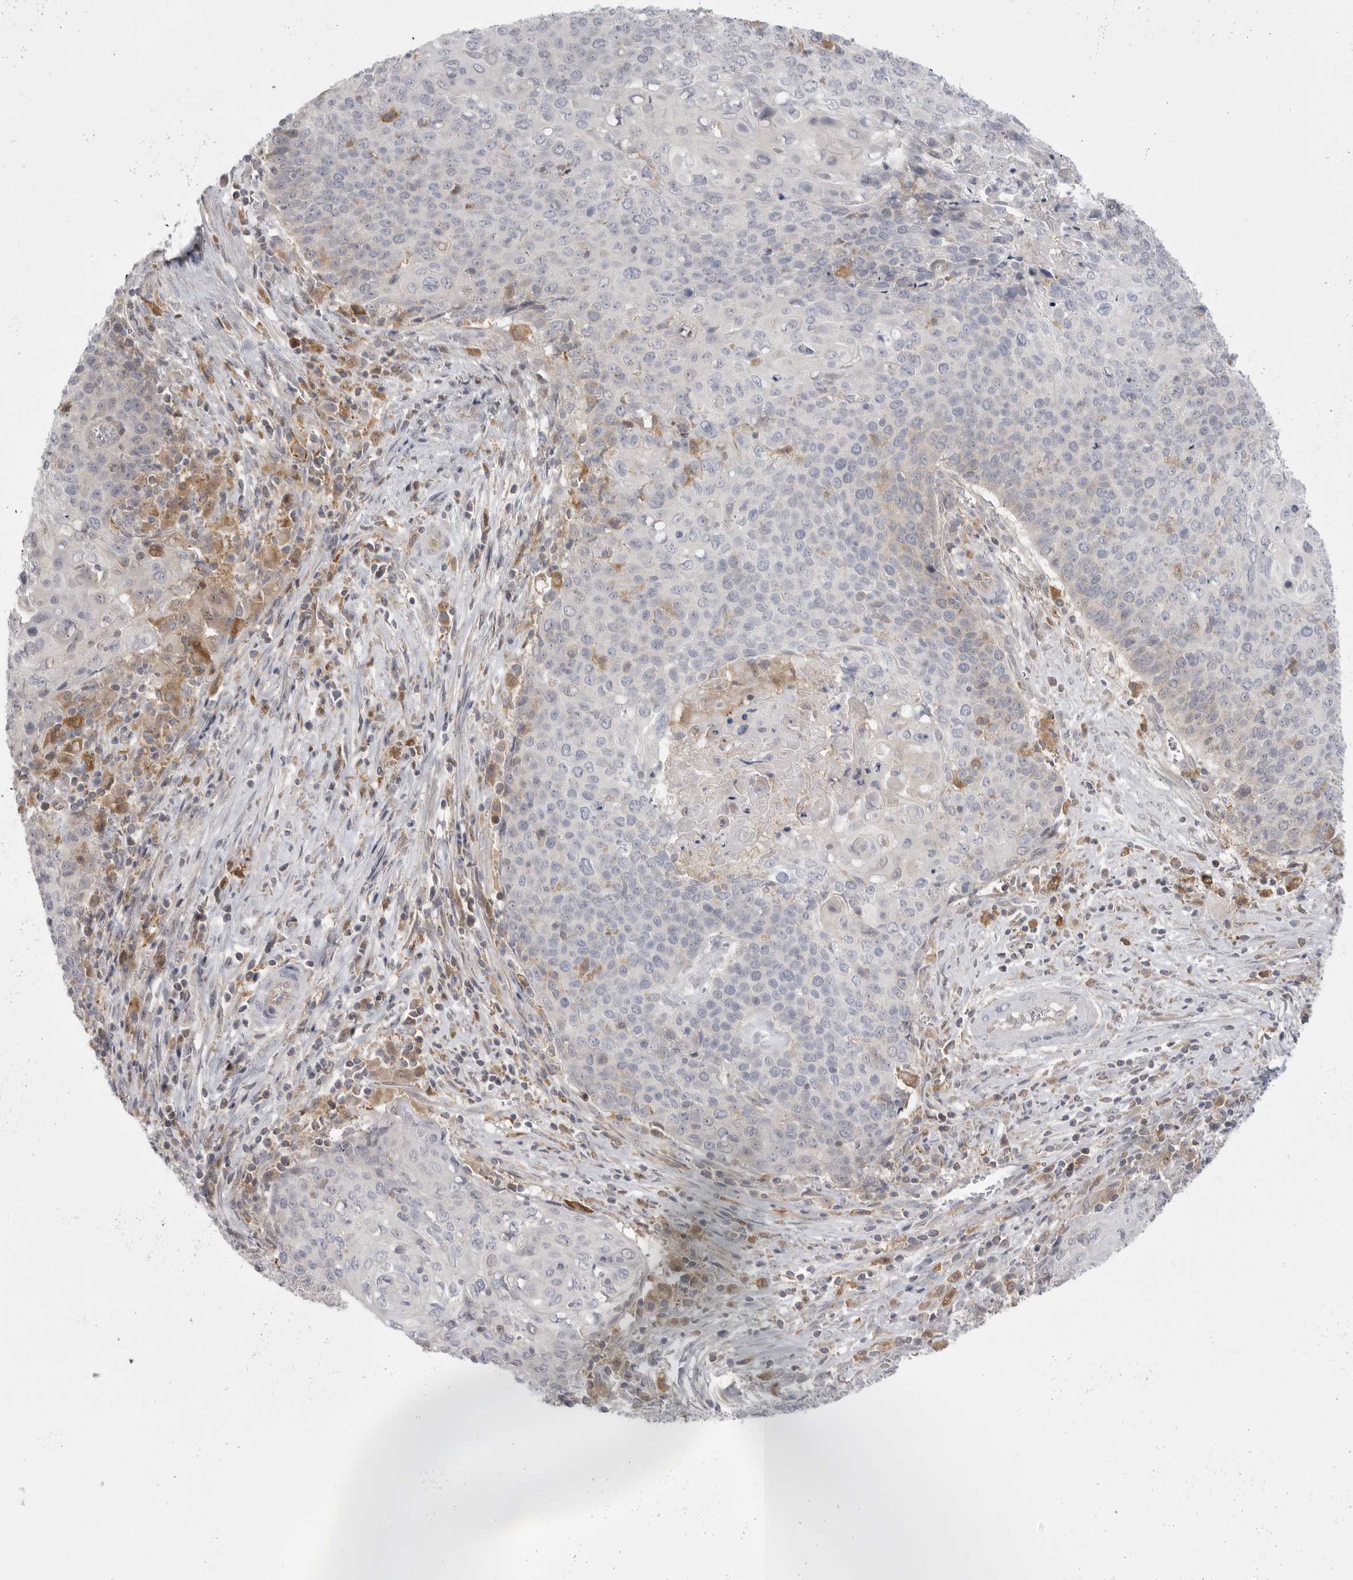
{"staining": {"intensity": "negative", "quantity": "none", "location": "none"}, "tissue": "cervical cancer", "cell_type": "Tumor cells", "image_type": "cancer", "snomed": [{"axis": "morphology", "description": "Squamous cell carcinoma, NOS"}, {"axis": "topography", "description": "Cervix"}], "caption": "Immunohistochemical staining of squamous cell carcinoma (cervical) shows no significant positivity in tumor cells.", "gene": "KYAT3", "patient": {"sex": "female", "age": 39}}